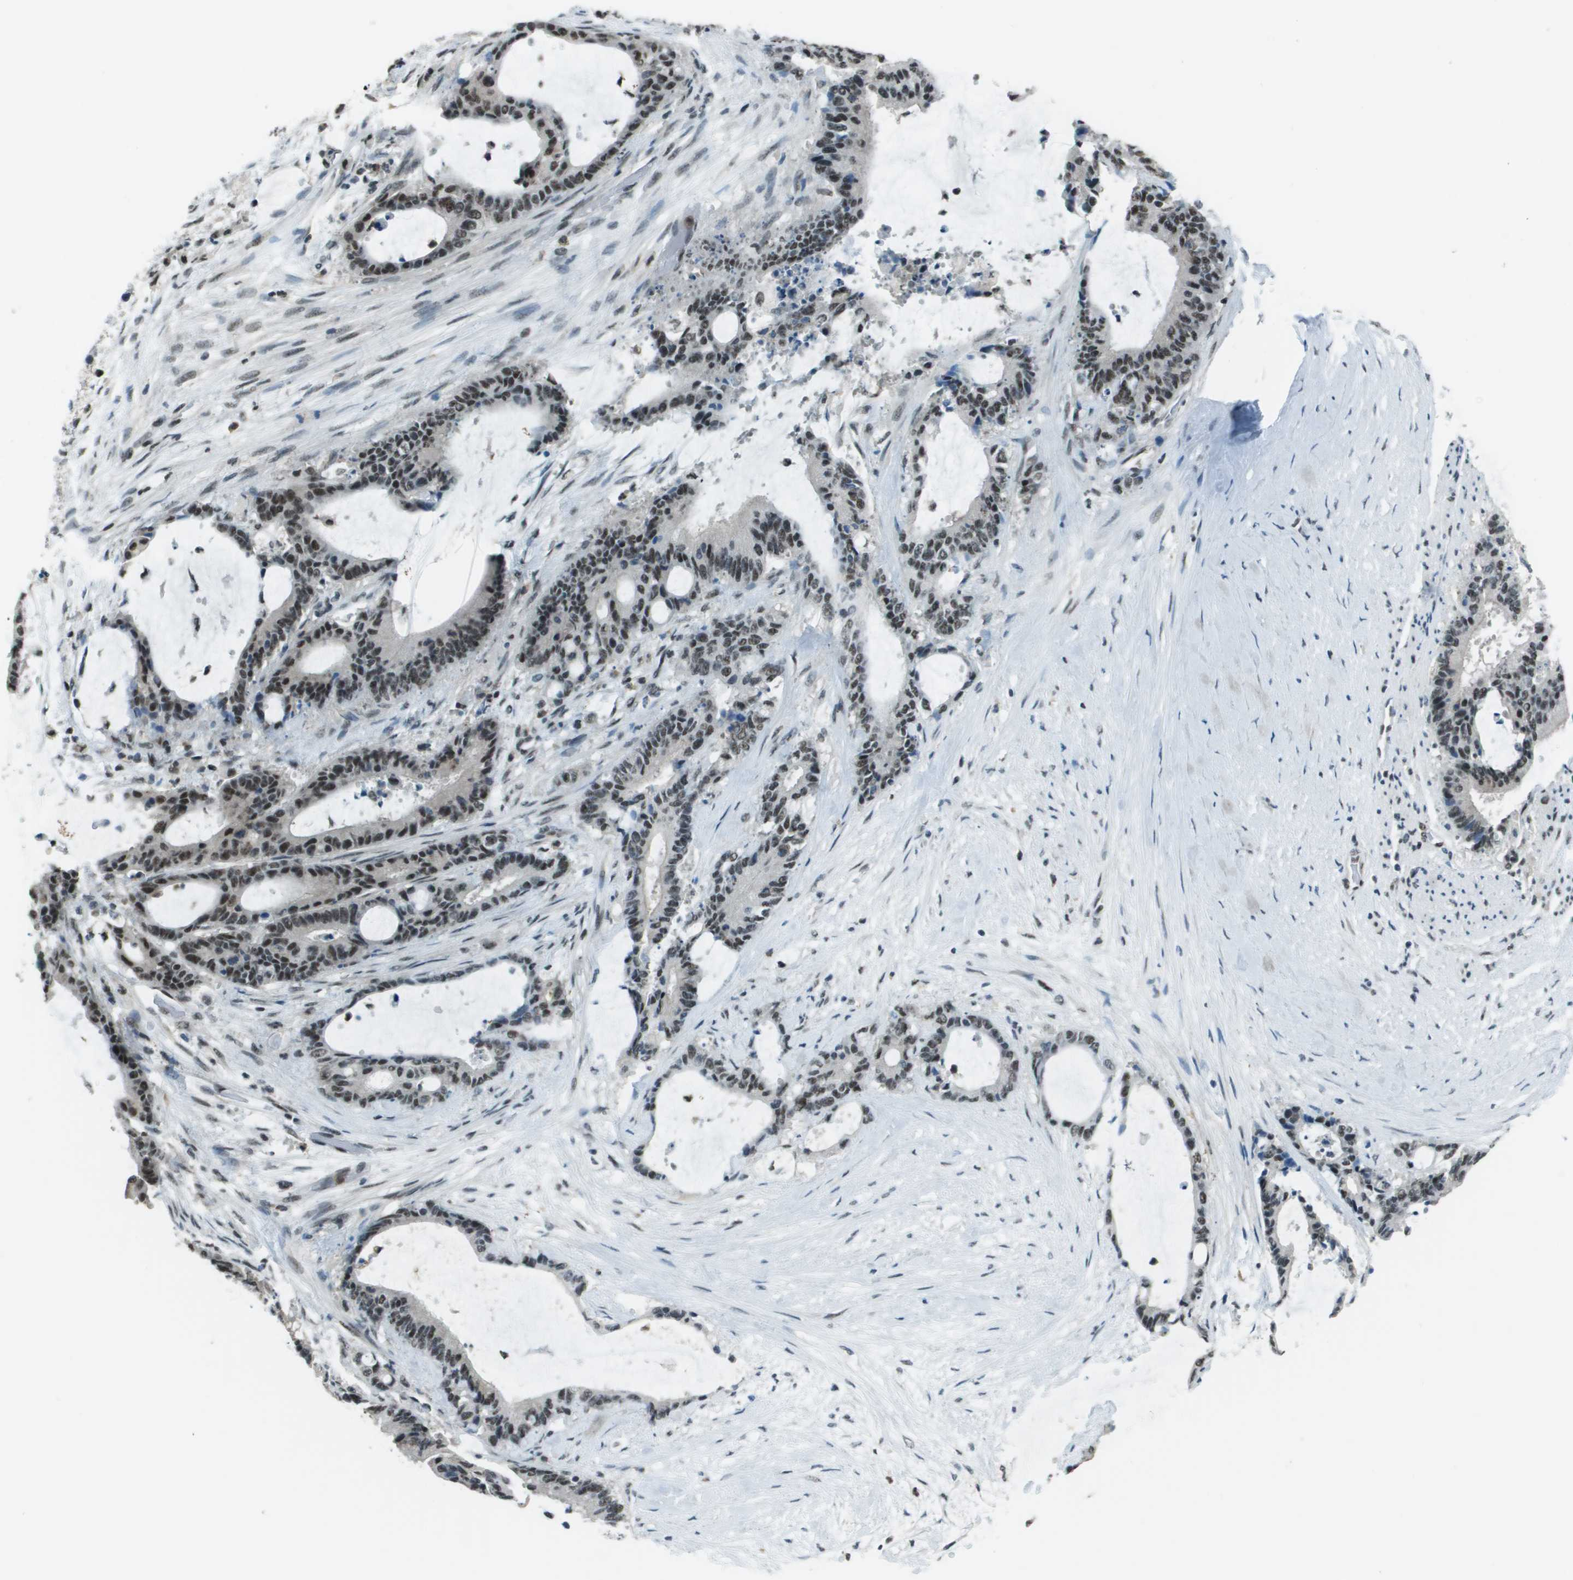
{"staining": {"intensity": "moderate", "quantity": ">75%", "location": "nuclear"}, "tissue": "liver cancer", "cell_type": "Tumor cells", "image_type": "cancer", "snomed": [{"axis": "morphology", "description": "Cholangiocarcinoma"}, {"axis": "topography", "description": "Liver"}], "caption": "Tumor cells exhibit moderate nuclear staining in about >75% of cells in liver cholangiocarcinoma. The staining is performed using DAB brown chromogen to label protein expression. The nuclei are counter-stained blue using hematoxylin.", "gene": "DEPDC1", "patient": {"sex": "female", "age": 73}}